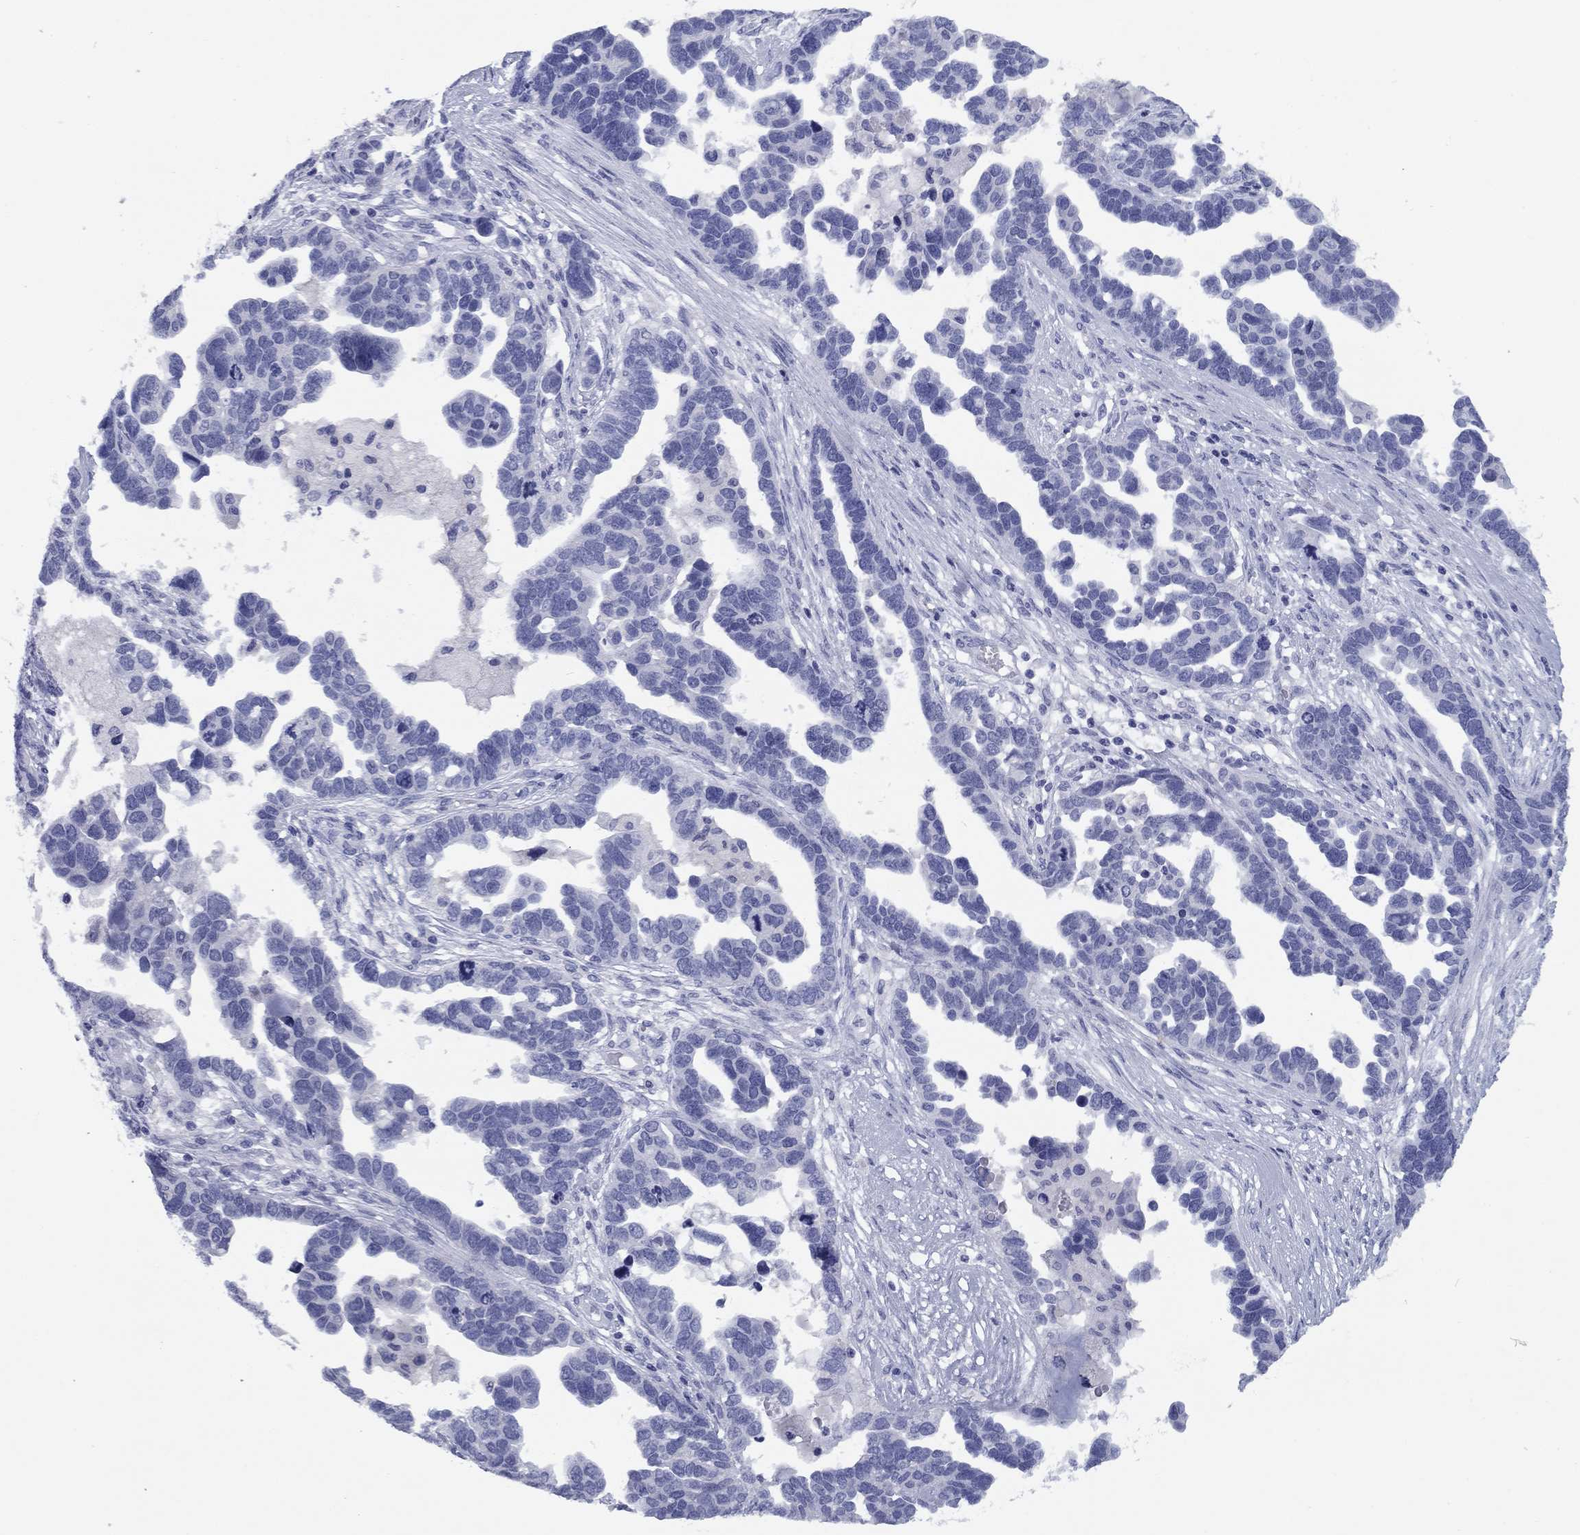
{"staining": {"intensity": "negative", "quantity": "none", "location": "none"}, "tissue": "ovarian cancer", "cell_type": "Tumor cells", "image_type": "cancer", "snomed": [{"axis": "morphology", "description": "Cystadenocarcinoma, serous, NOS"}, {"axis": "topography", "description": "Ovary"}], "caption": "Tumor cells show no significant positivity in ovarian cancer.", "gene": "NPPA", "patient": {"sex": "female", "age": 54}}